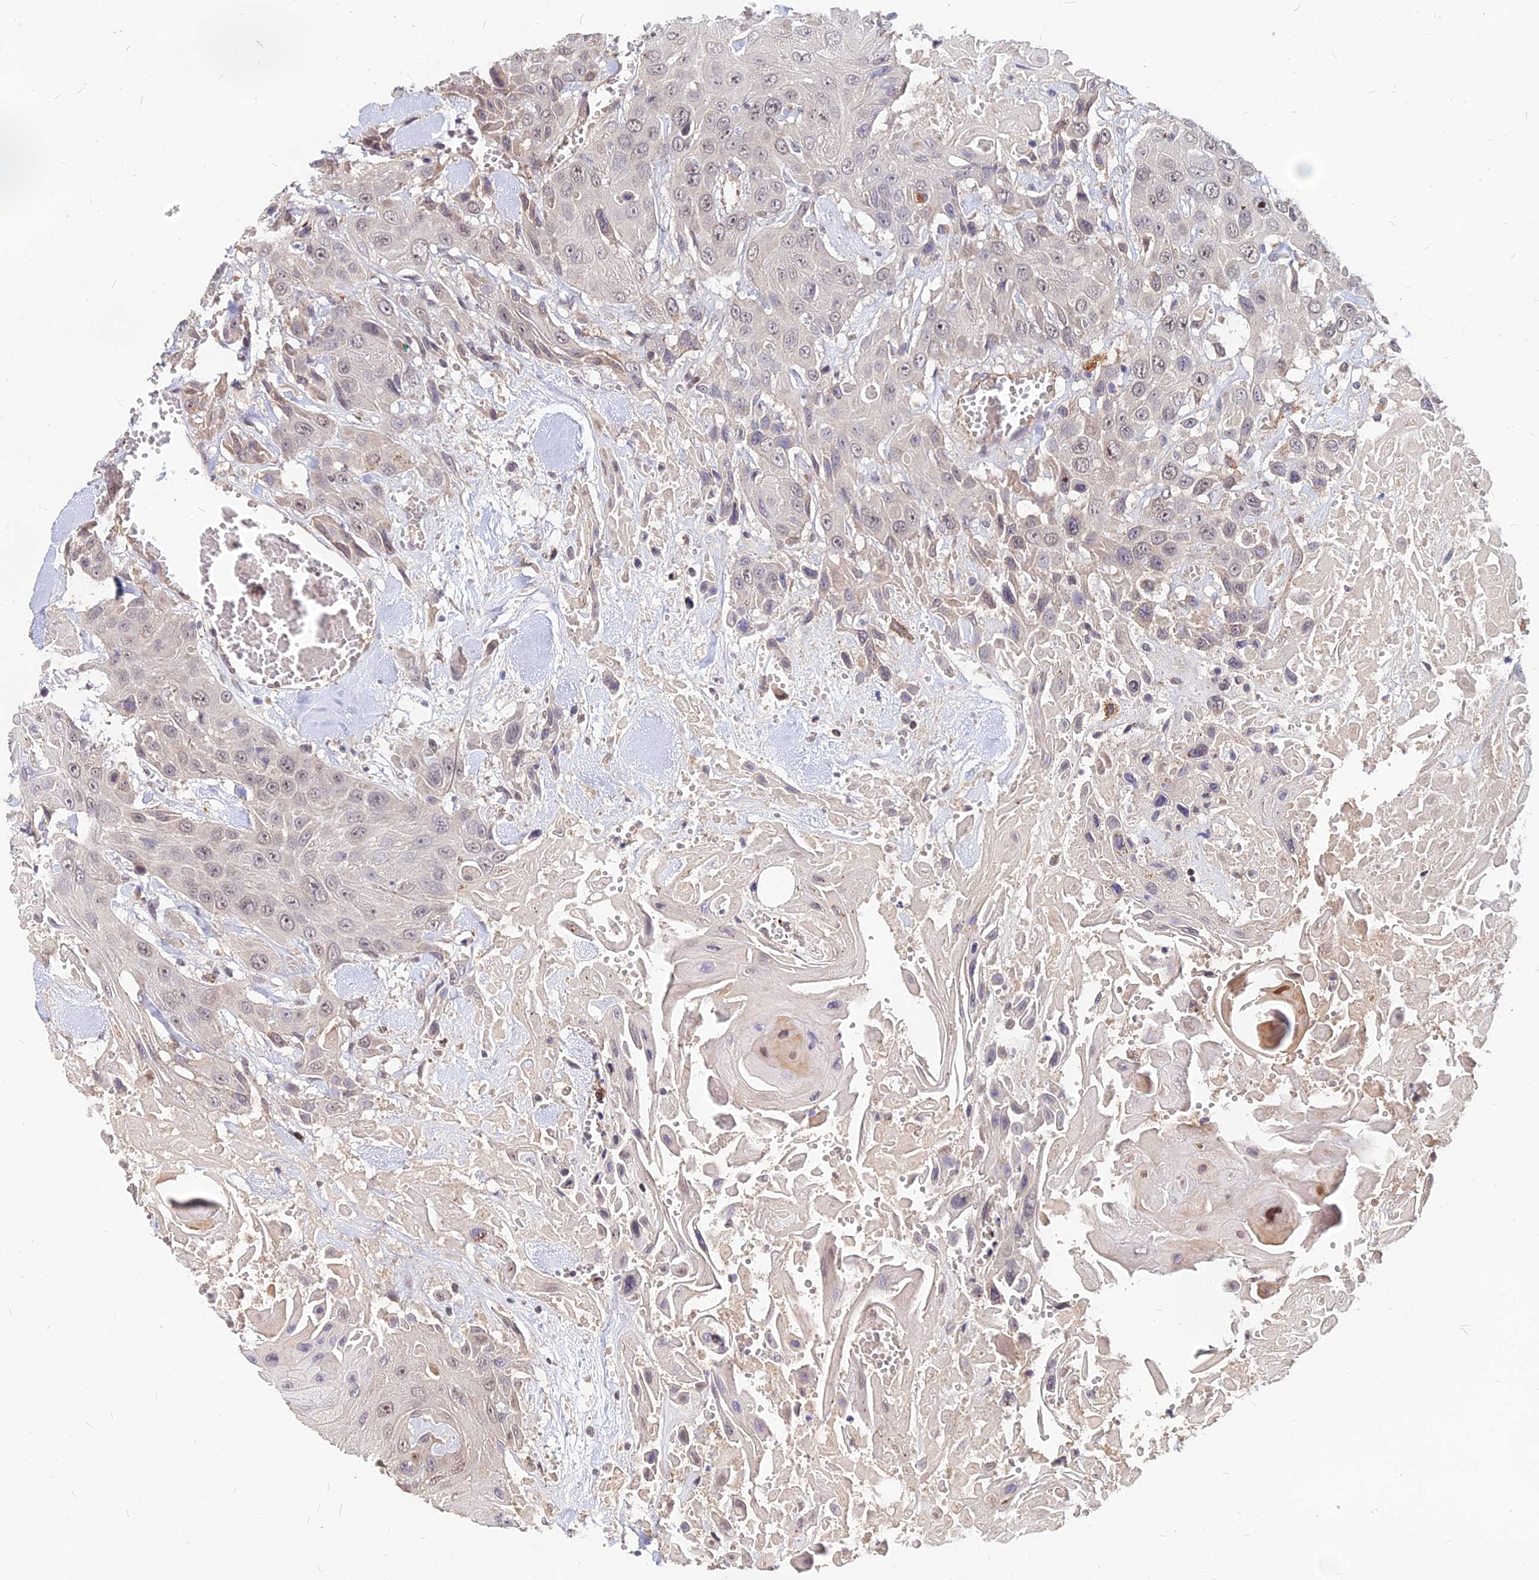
{"staining": {"intensity": "weak", "quantity": "<25%", "location": "nuclear"}, "tissue": "head and neck cancer", "cell_type": "Tumor cells", "image_type": "cancer", "snomed": [{"axis": "morphology", "description": "Squamous cell carcinoma, NOS"}, {"axis": "topography", "description": "Head-Neck"}], "caption": "An immunohistochemistry histopathology image of head and neck cancer is shown. There is no staining in tumor cells of head and neck cancer.", "gene": "C11orf68", "patient": {"sex": "male", "age": 81}}